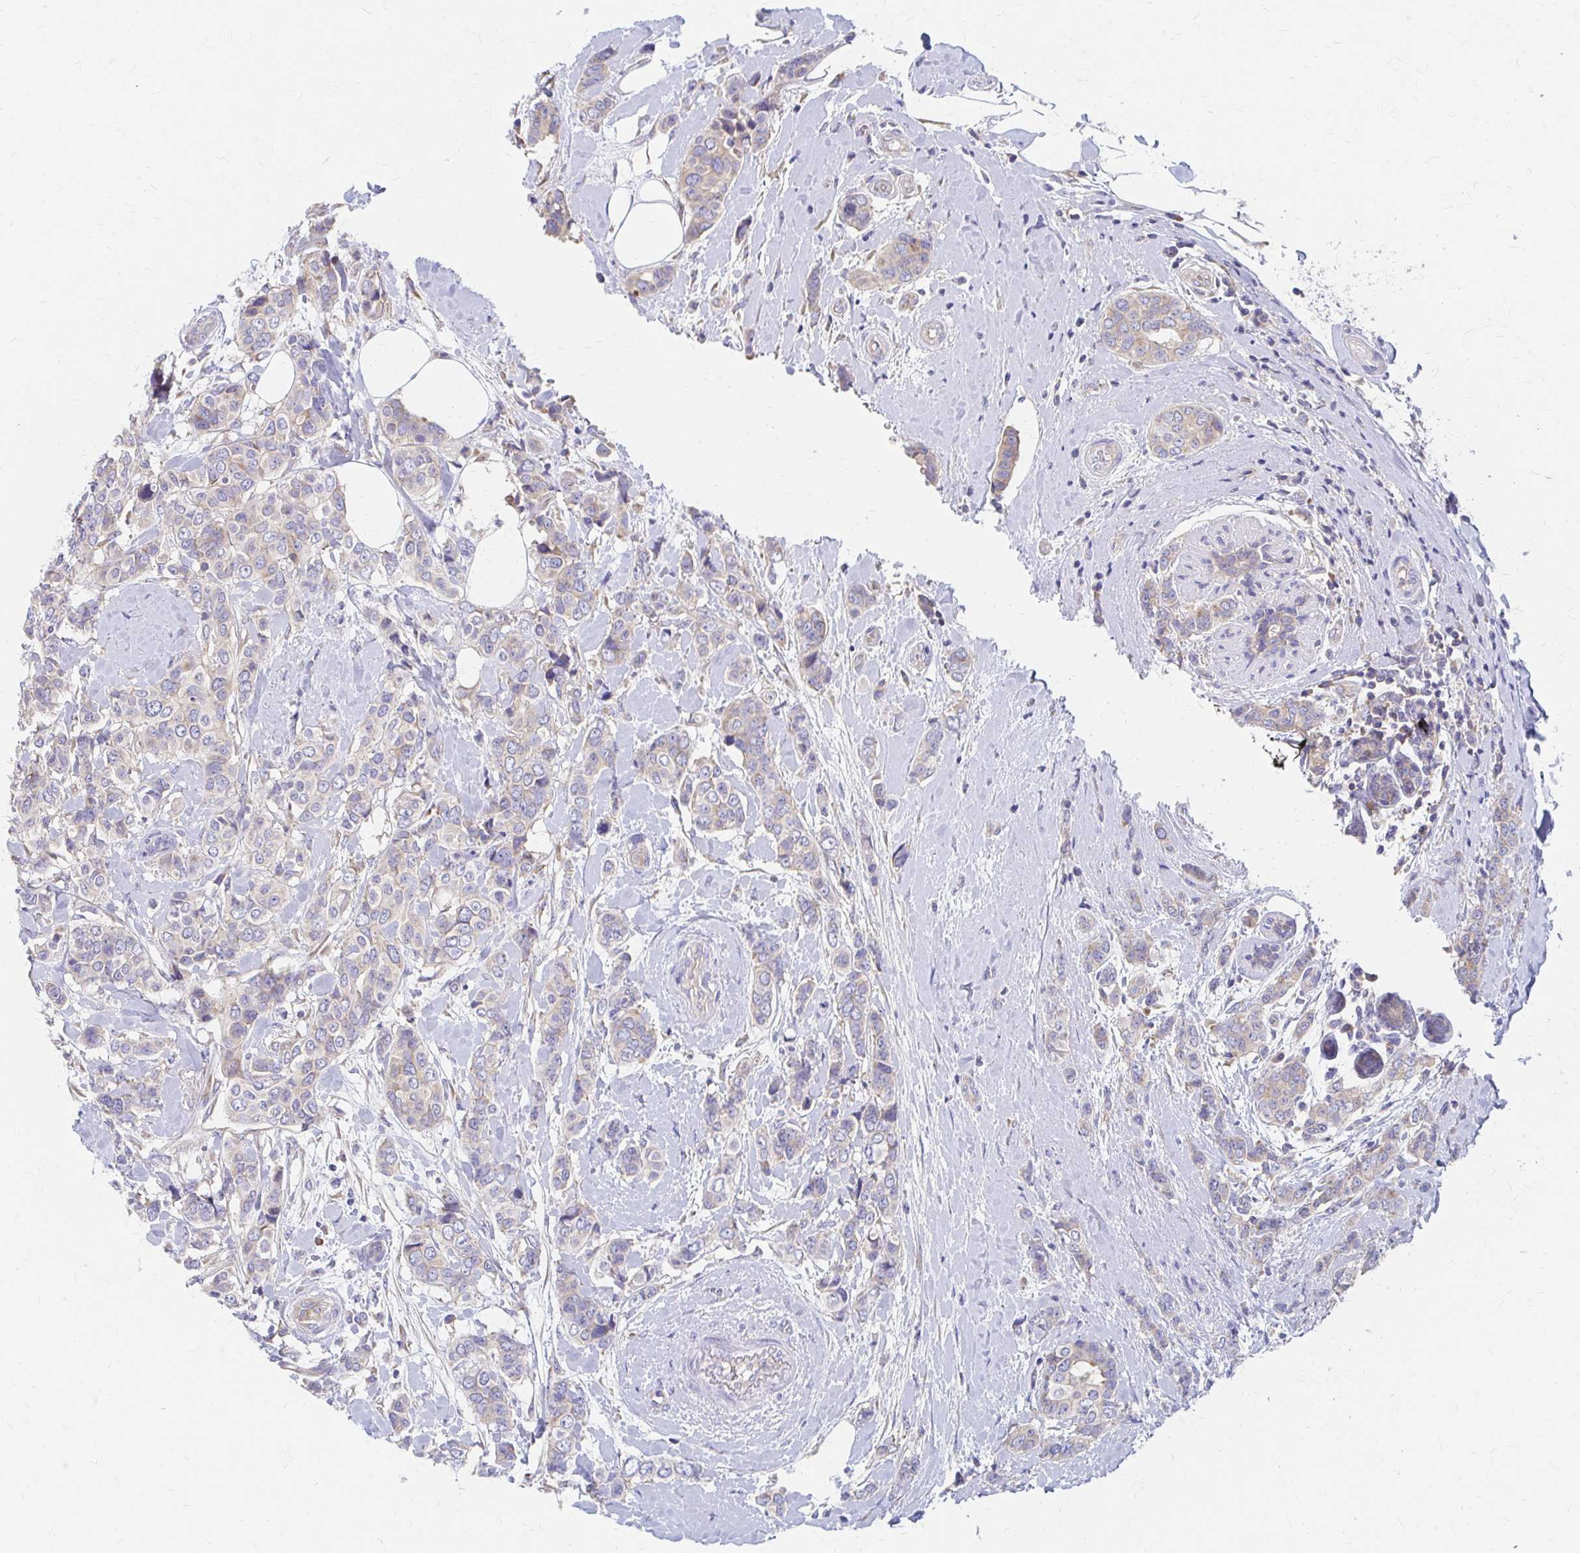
{"staining": {"intensity": "negative", "quantity": "none", "location": "none"}, "tissue": "breast cancer", "cell_type": "Tumor cells", "image_type": "cancer", "snomed": [{"axis": "morphology", "description": "Lobular carcinoma"}, {"axis": "topography", "description": "Breast"}], "caption": "Protein analysis of breast cancer (lobular carcinoma) reveals no significant staining in tumor cells.", "gene": "RPL27A", "patient": {"sex": "female", "age": 51}}